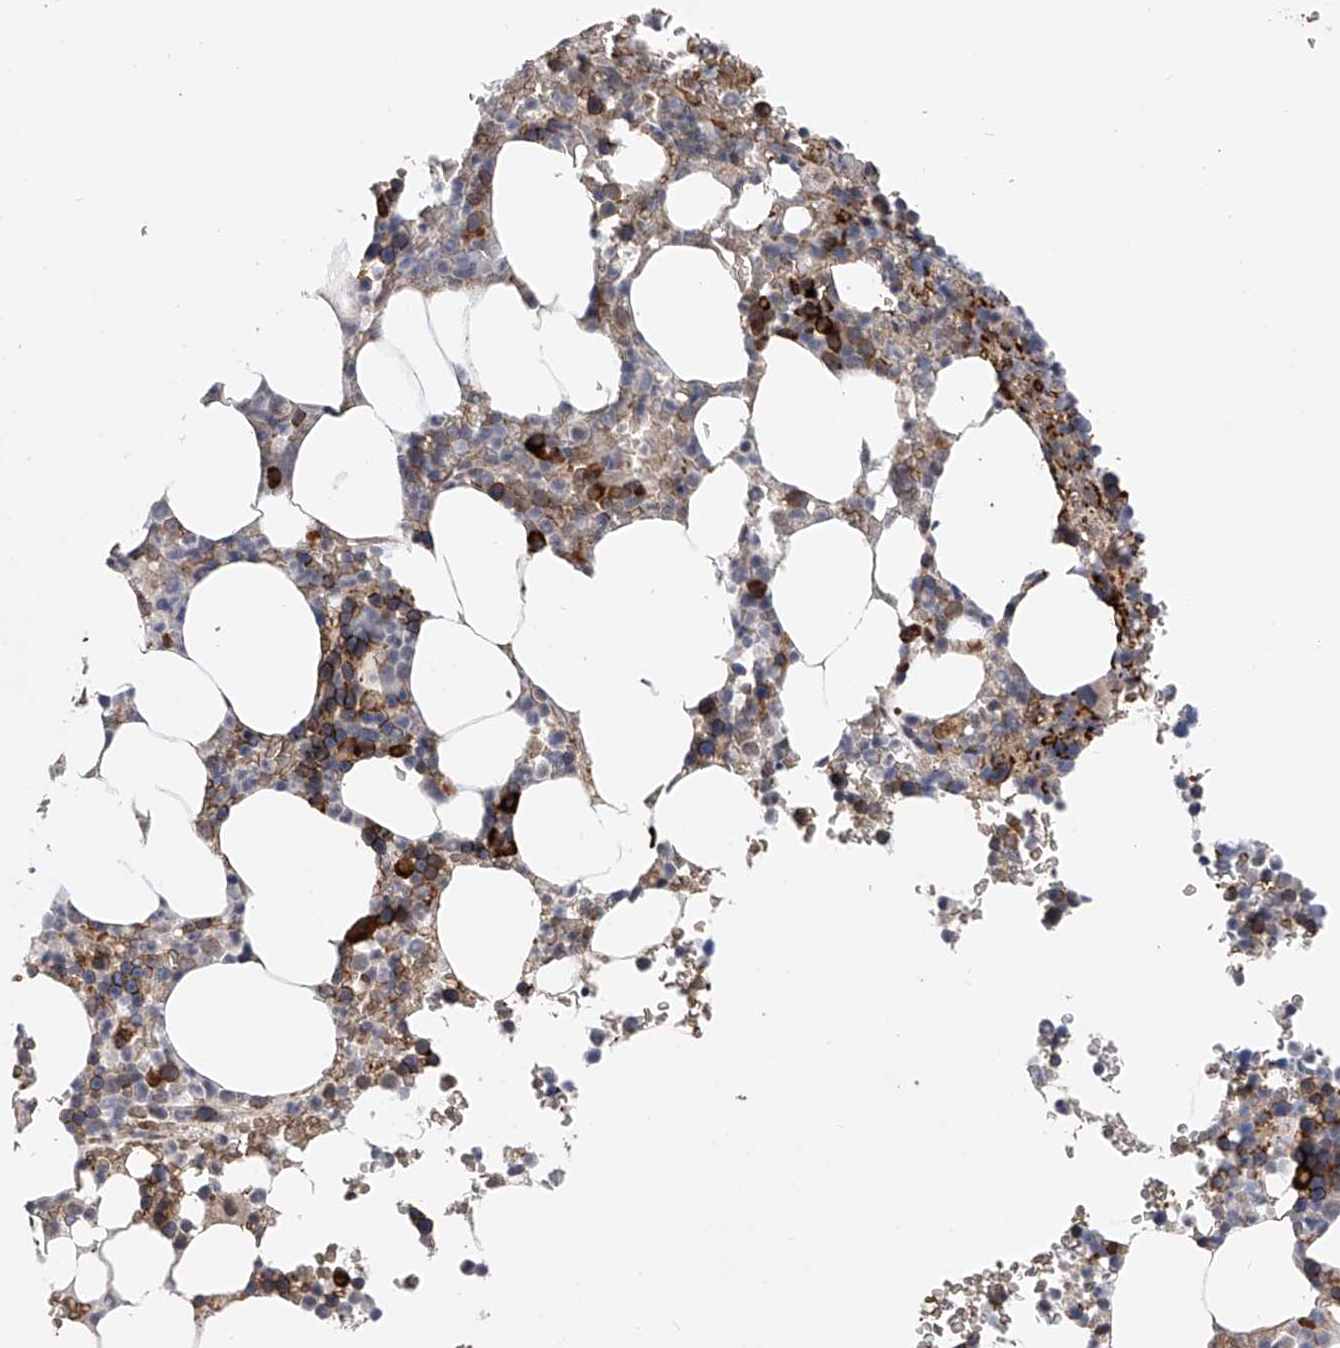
{"staining": {"intensity": "strong", "quantity": "25%-75%", "location": "cytoplasmic/membranous"}, "tissue": "bone marrow", "cell_type": "Hematopoietic cells", "image_type": "normal", "snomed": [{"axis": "morphology", "description": "Normal tissue, NOS"}, {"axis": "topography", "description": "Bone marrow"}], "caption": "A brown stain shows strong cytoplasmic/membranous positivity of a protein in hematopoietic cells of unremarkable human bone marrow. The staining is performed using DAB (3,3'-diaminobenzidine) brown chromogen to label protein expression. The nuclei are counter-stained blue using hematoxylin.", "gene": "SPOCK1", "patient": {"sex": "male", "age": 58}}